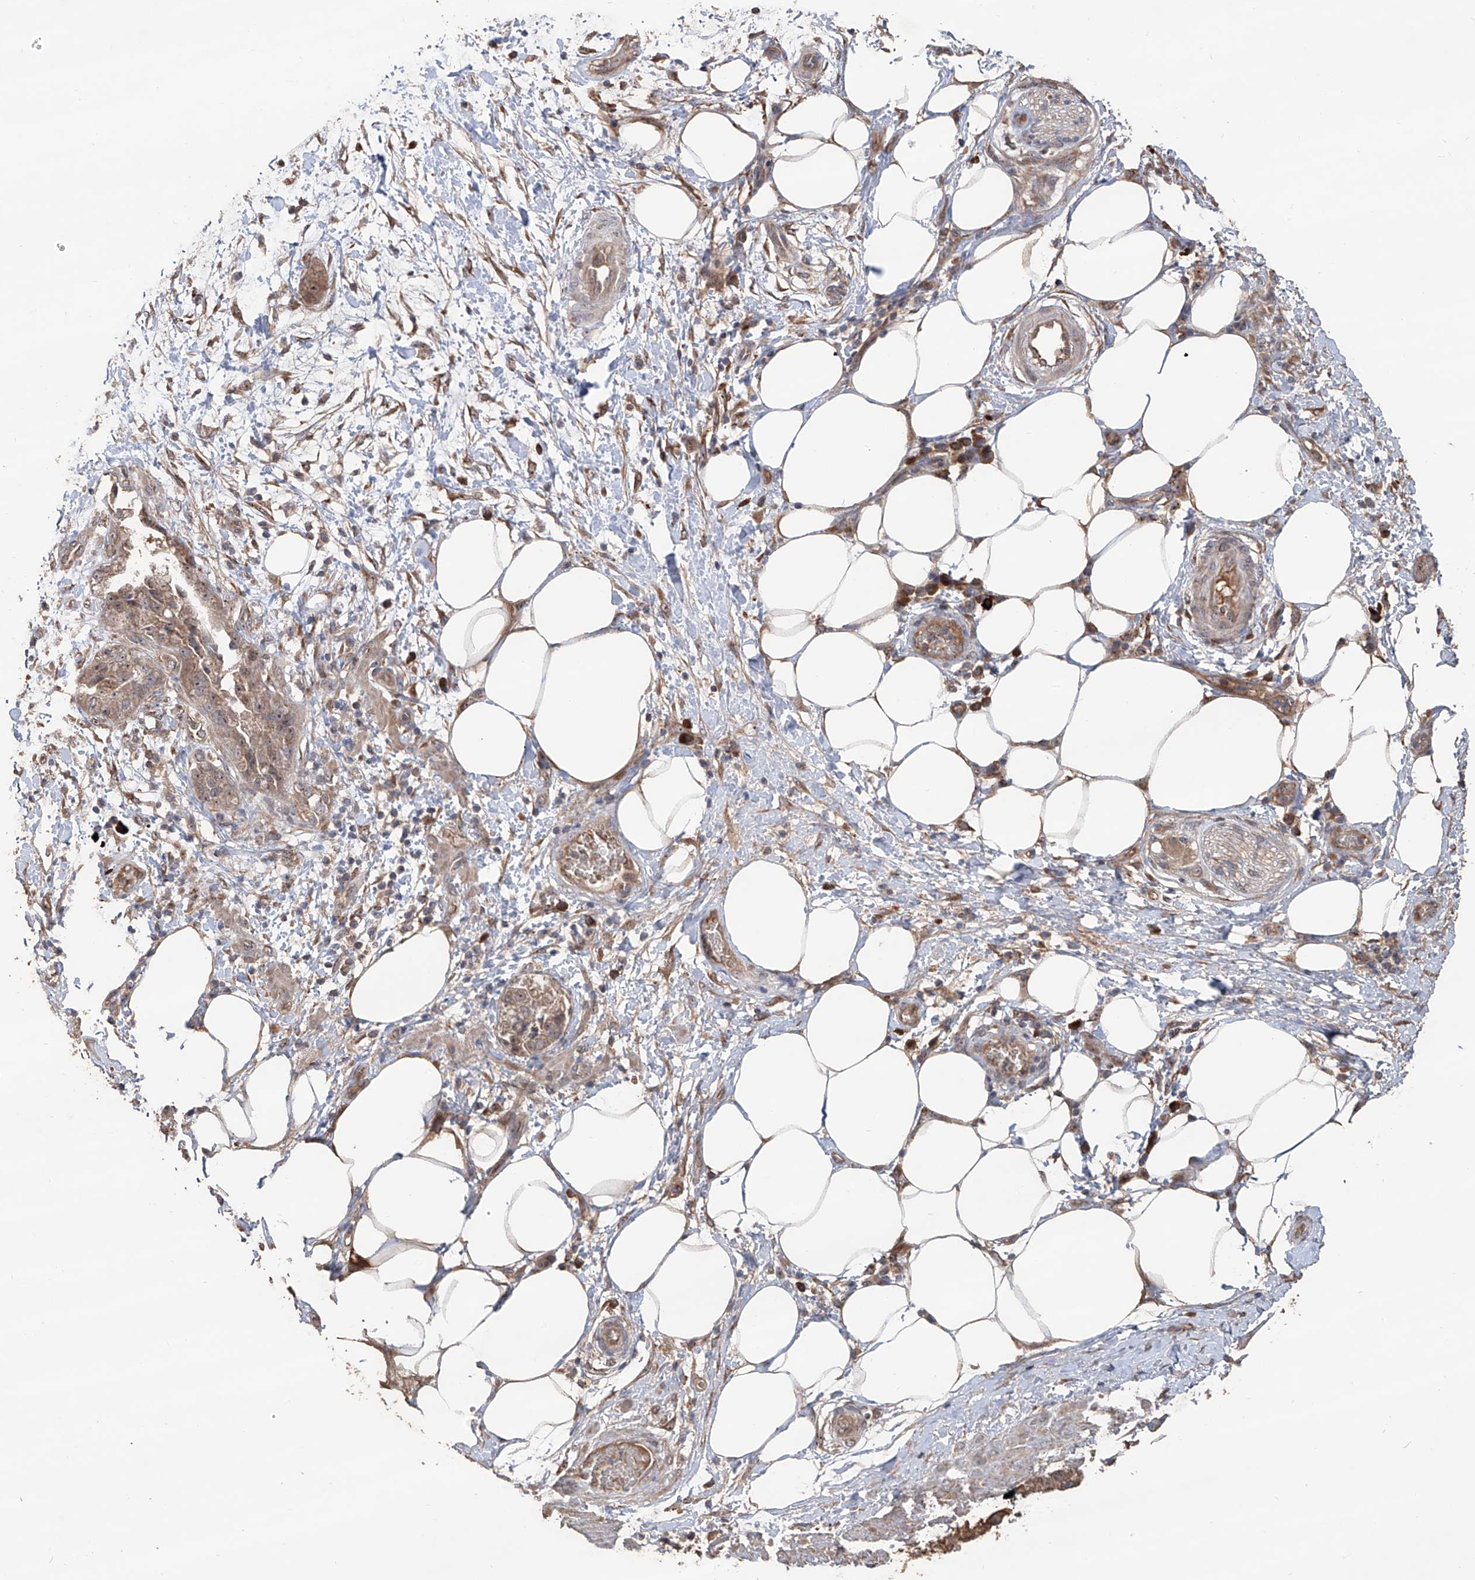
{"staining": {"intensity": "weak", "quantity": ">75%", "location": "cytoplasmic/membranous,nuclear"}, "tissue": "pancreatic cancer", "cell_type": "Tumor cells", "image_type": "cancer", "snomed": [{"axis": "morphology", "description": "Adenocarcinoma, NOS"}, {"axis": "topography", "description": "Pancreas"}], "caption": "Brown immunohistochemical staining in human pancreatic cancer (adenocarcinoma) exhibits weak cytoplasmic/membranous and nuclear expression in approximately >75% of tumor cells.", "gene": "EDN1", "patient": {"sex": "female", "age": 78}}